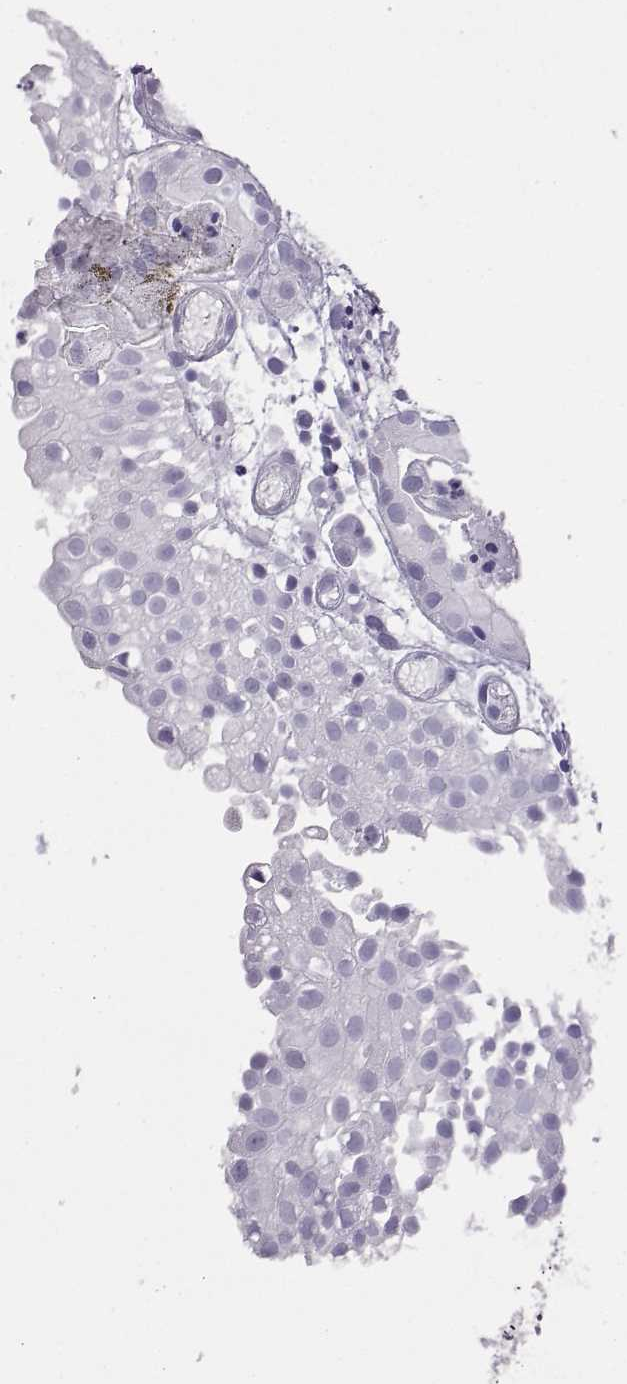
{"staining": {"intensity": "negative", "quantity": "none", "location": "none"}, "tissue": "prostate cancer", "cell_type": "Tumor cells", "image_type": "cancer", "snomed": [{"axis": "morphology", "description": "Adenocarcinoma, High grade"}, {"axis": "topography", "description": "Prostate"}], "caption": "Image shows no protein staining in tumor cells of prostate cancer tissue. (Brightfield microscopy of DAB IHC at high magnification).", "gene": "RGS20", "patient": {"sex": "male", "age": 79}}